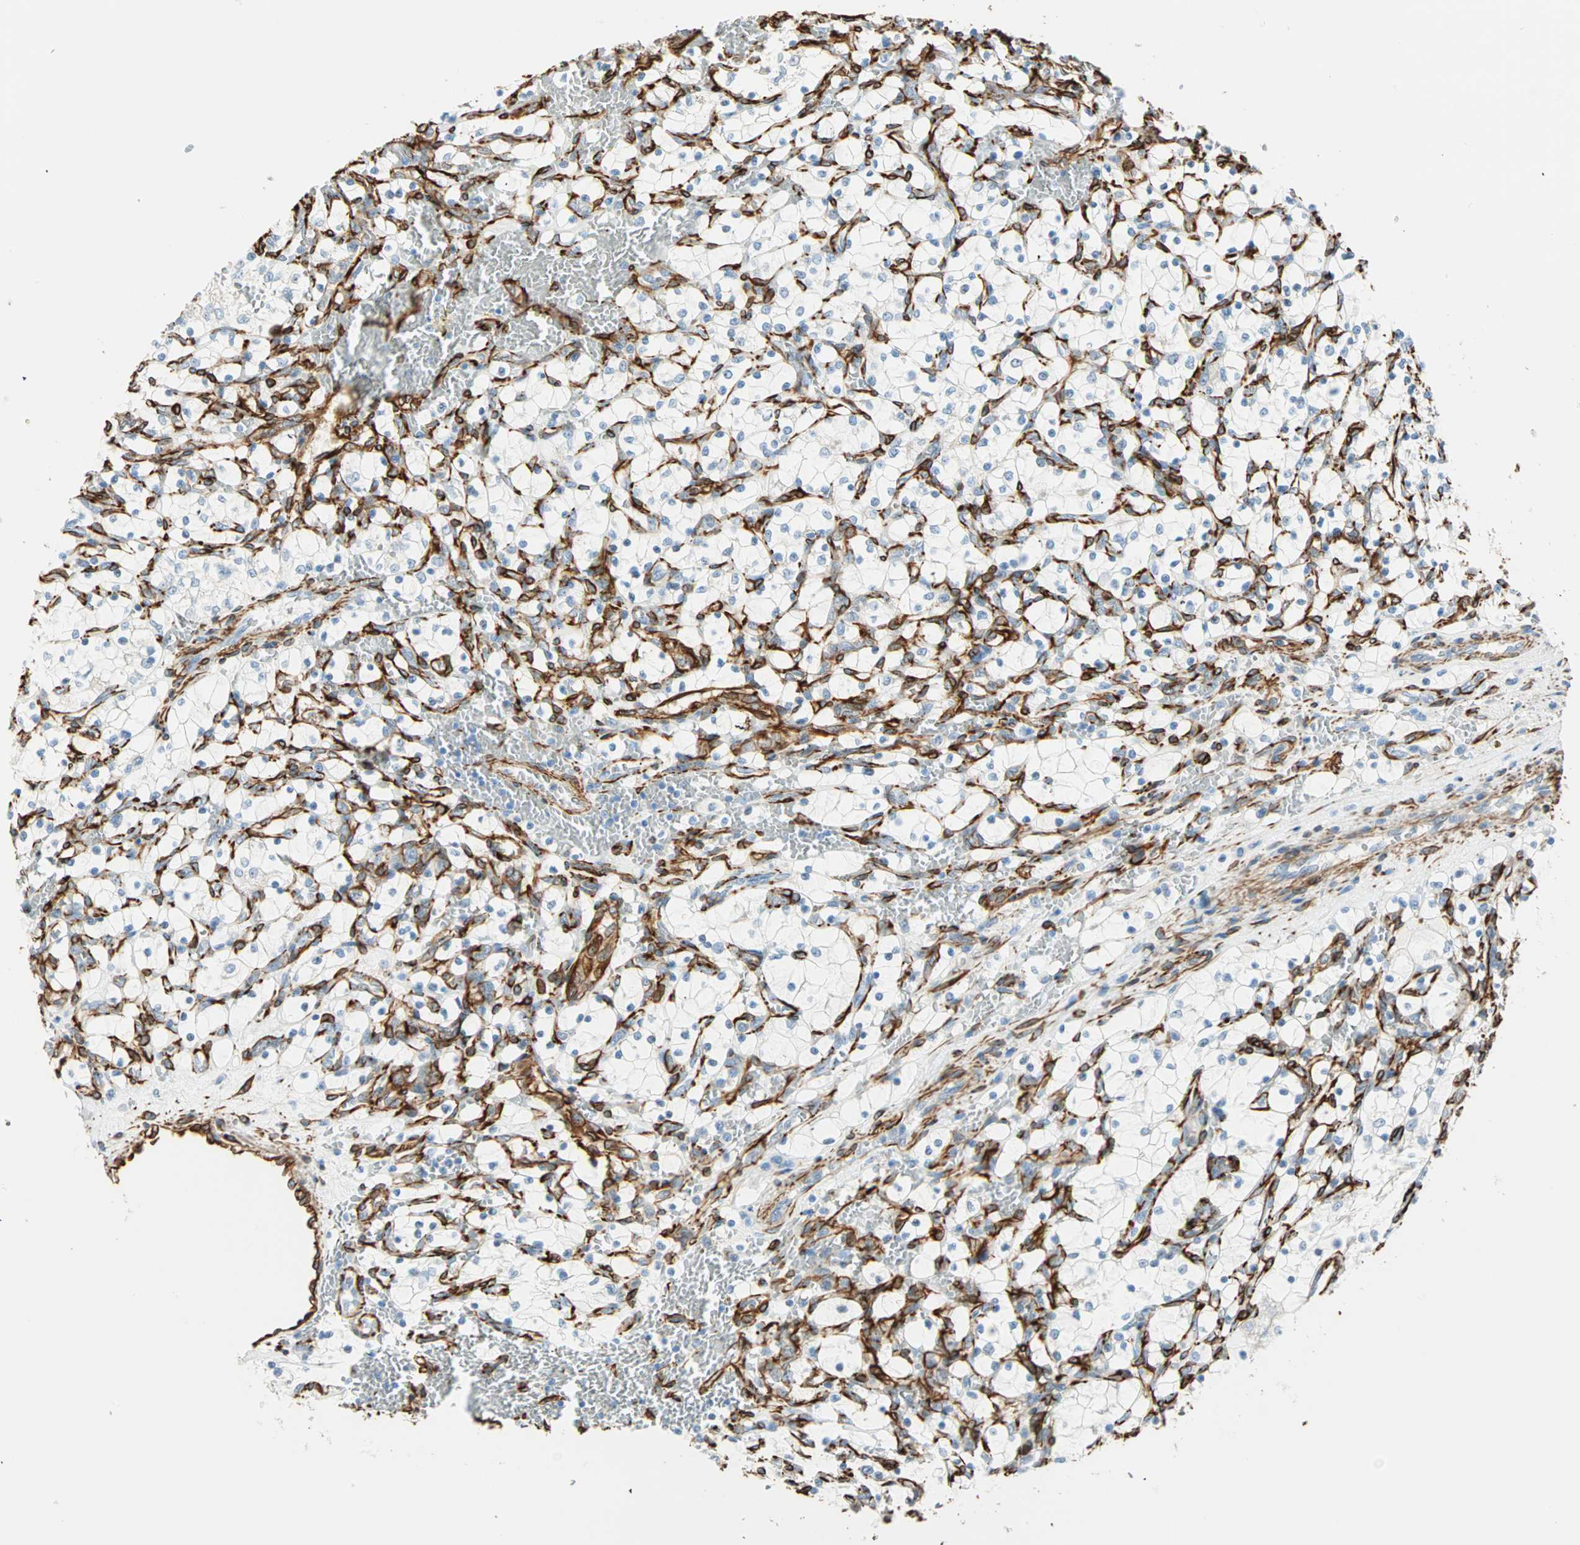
{"staining": {"intensity": "negative", "quantity": "none", "location": "none"}, "tissue": "renal cancer", "cell_type": "Tumor cells", "image_type": "cancer", "snomed": [{"axis": "morphology", "description": "Adenocarcinoma, NOS"}, {"axis": "topography", "description": "Kidney"}], "caption": "Protein analysis of renal cancer exhibits no significant expression in tumor cells.", "gene": "NES", "patient": {"sex": "female", "age": 69}}